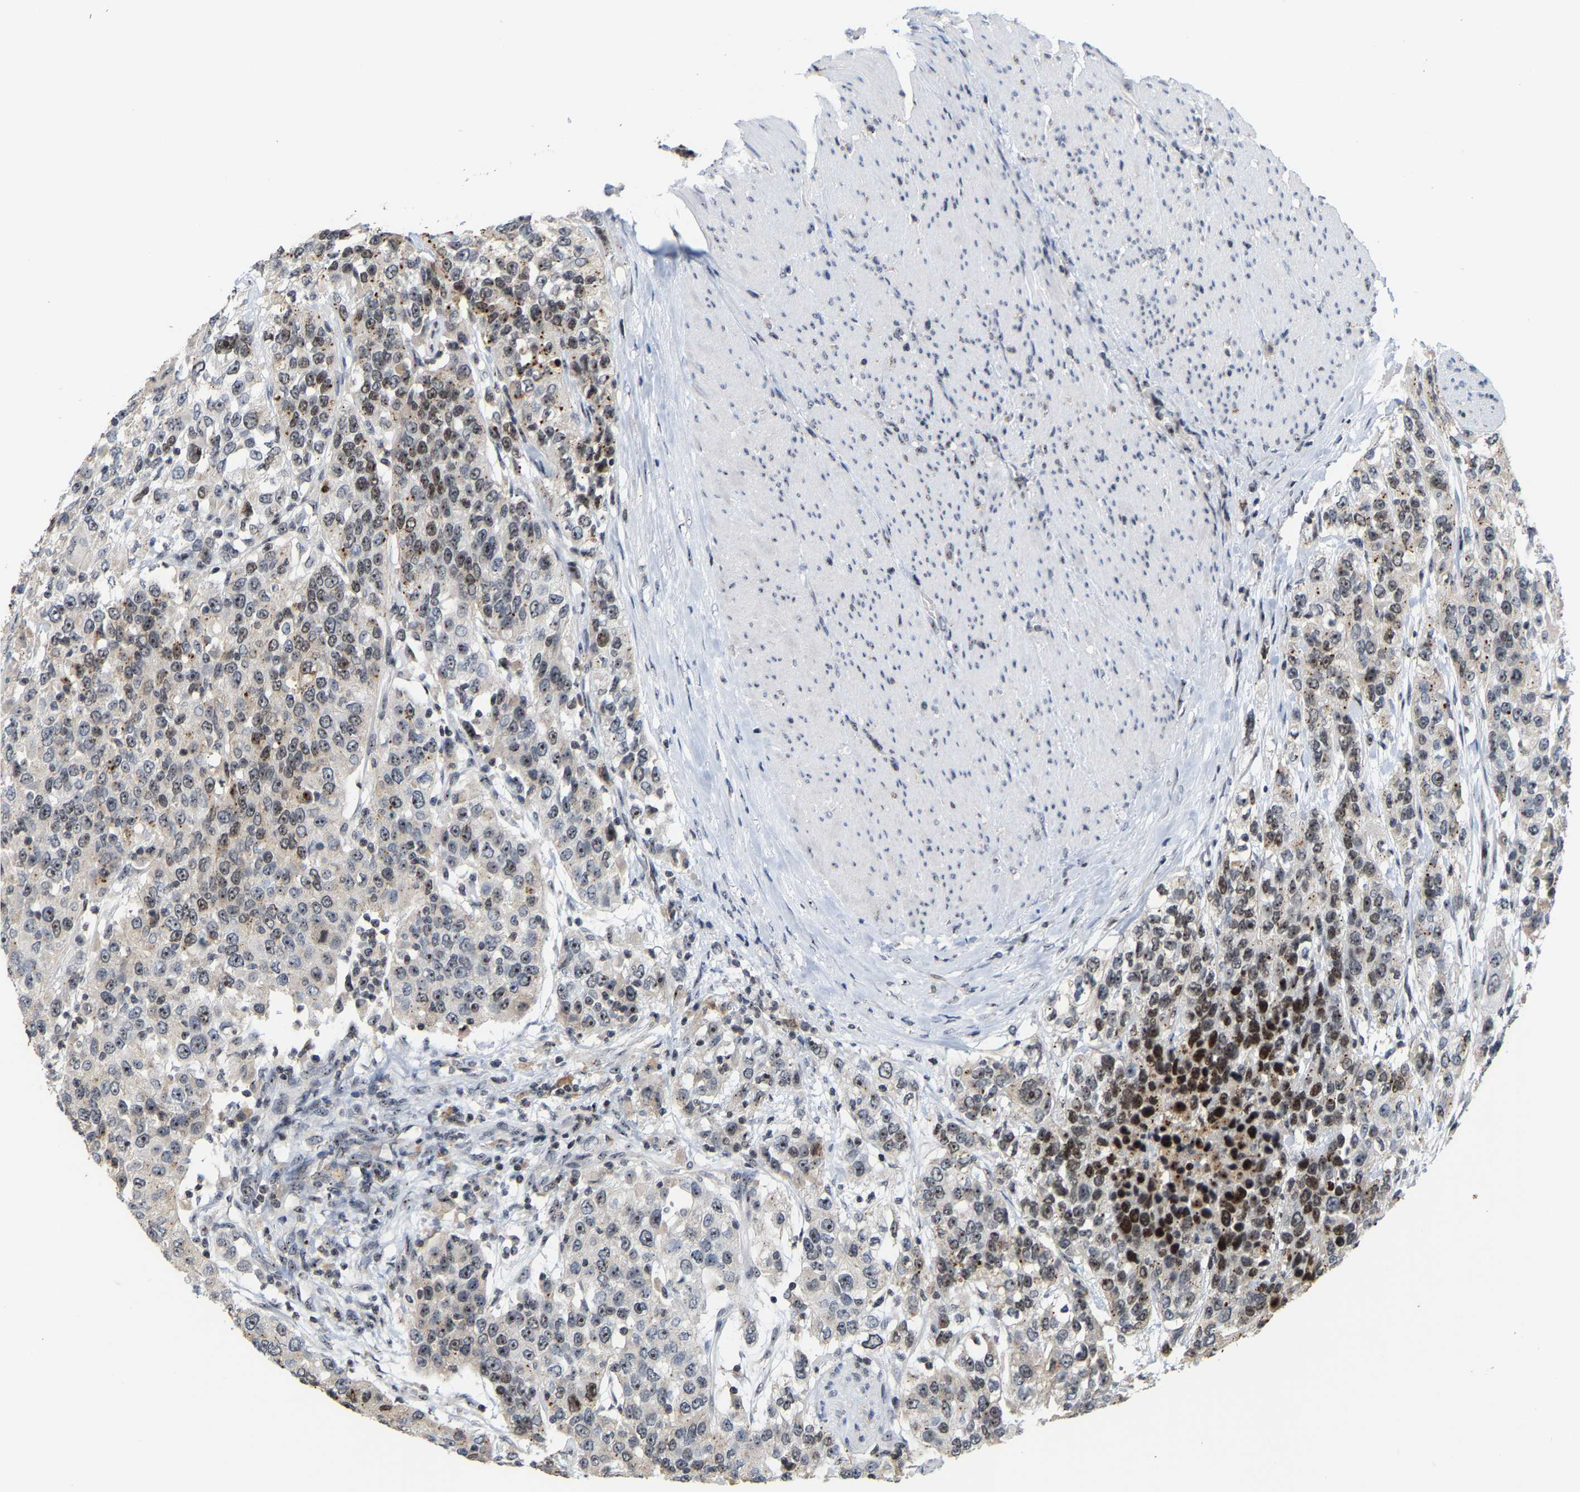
{"staining": {"intensity": "strong", "quantity": "<25%", "location": "nuclear"}, "tissue": "urothelial cancer", "cell_type": "Tumor cells", "image_type": "cancer", "snomed": [{"axis": "morphology", "description": "Urothelial carcinoma, High grade"}, {"axis": "topography", "description": "Urinary bladder"}], "caption": "A brown stain labels strong nuclear expression of a protein in high-grade urothelial carcinoma tumor cells.", "gene": "NOP58", "patient": {"sex": "female", "age": 80}}